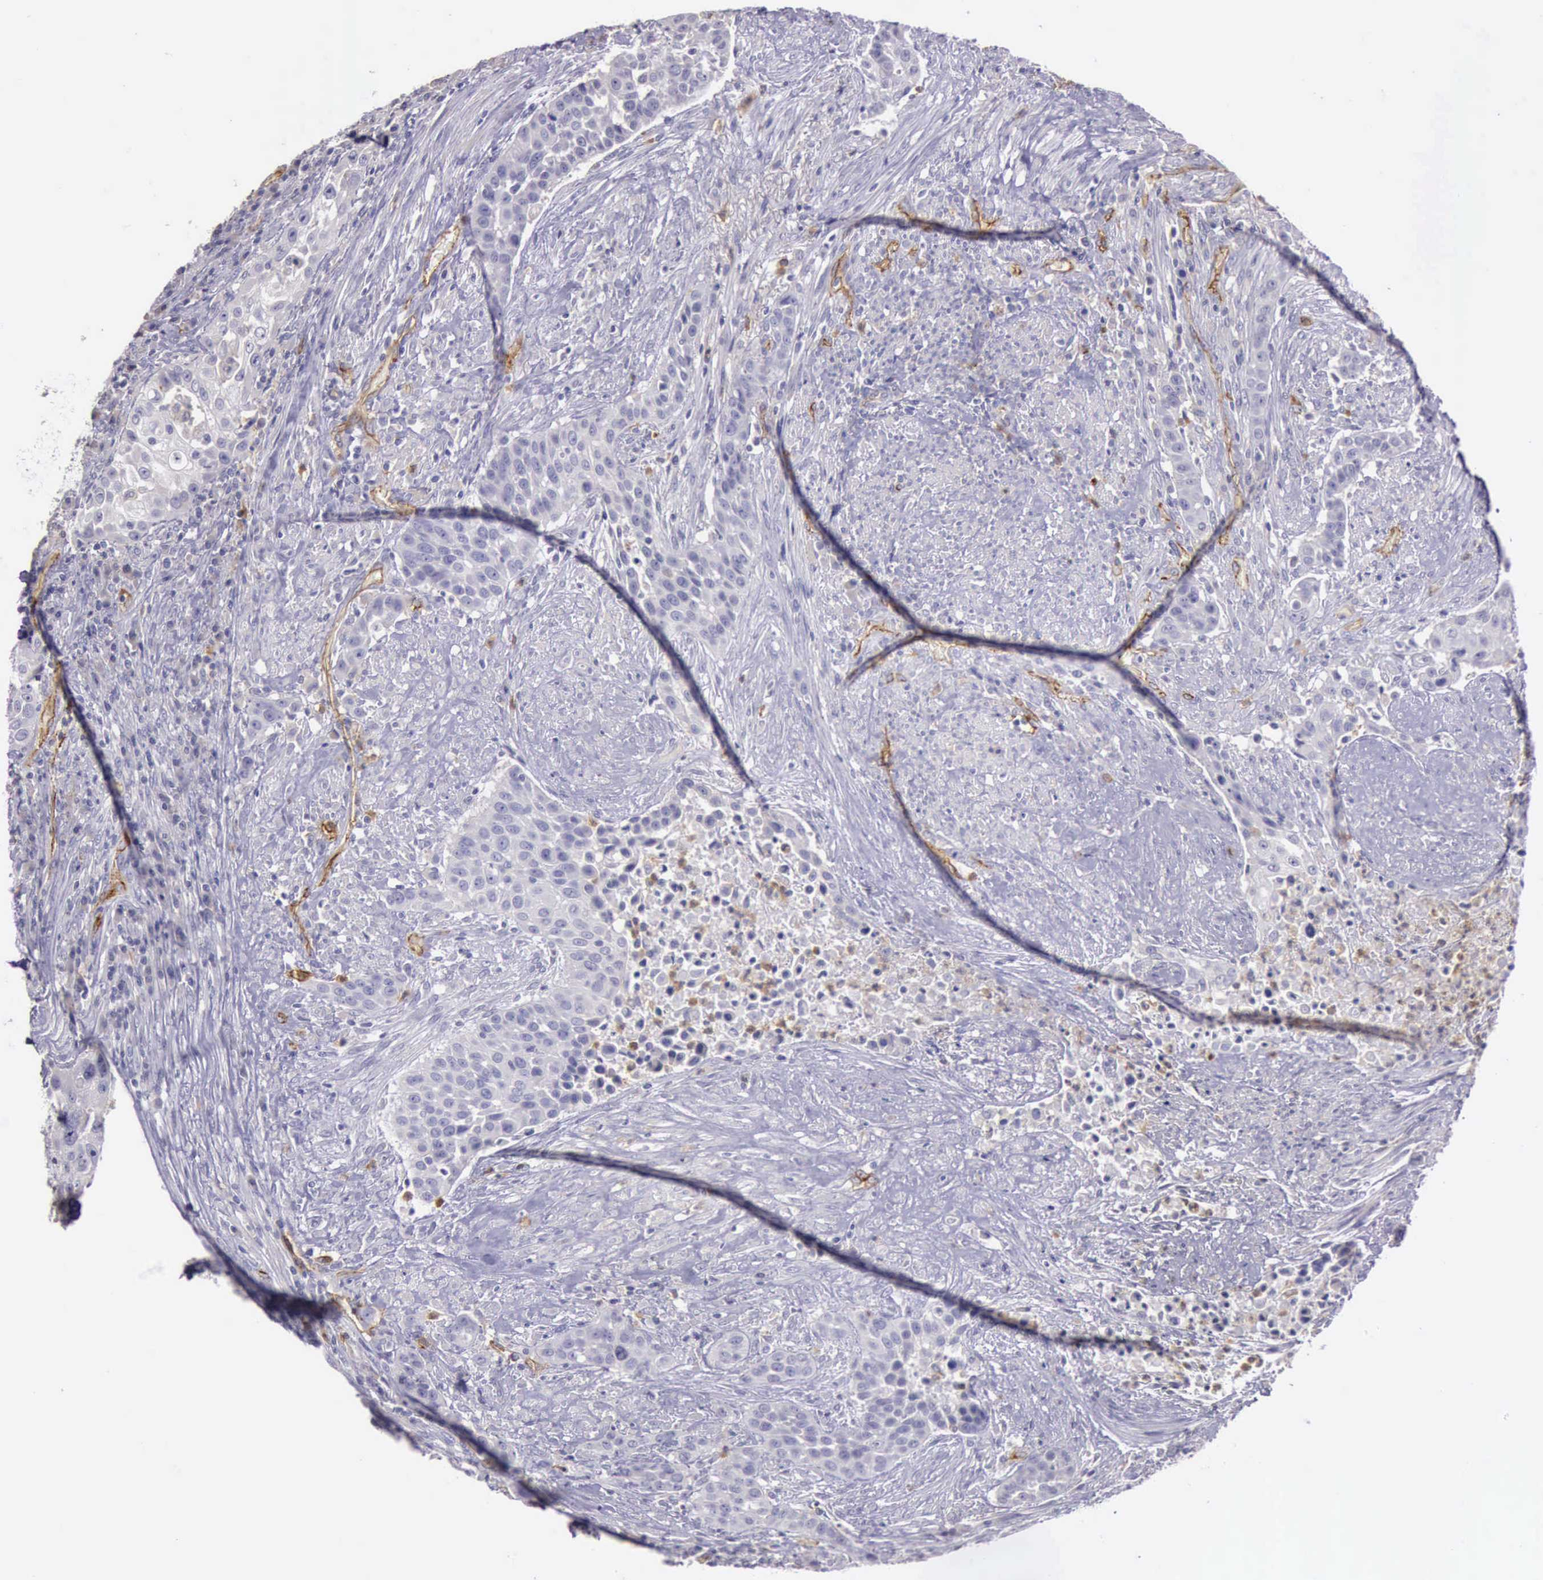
{"staining": {"intensity": "negative", "quantity": "none", "location": "none"}, "tissue": "urothelial cancer", "cell_type": "Tumor cells", "image_type": "cancer", "snomed": [{"axis": "morphology", "description": "Urothelial carcinoma, High grade"}, {"axis": "topography", "description": "Urinary bladder"}], "caption": "Tumor cells show no significant protein positivity in high-grade urothelial carcinoma. (Brightfield microscopy of DAB immunohistochemistry (IHC) at high magnification).", "gene": "TCEANC", "patient": {"sex": "male", "age": 74}}